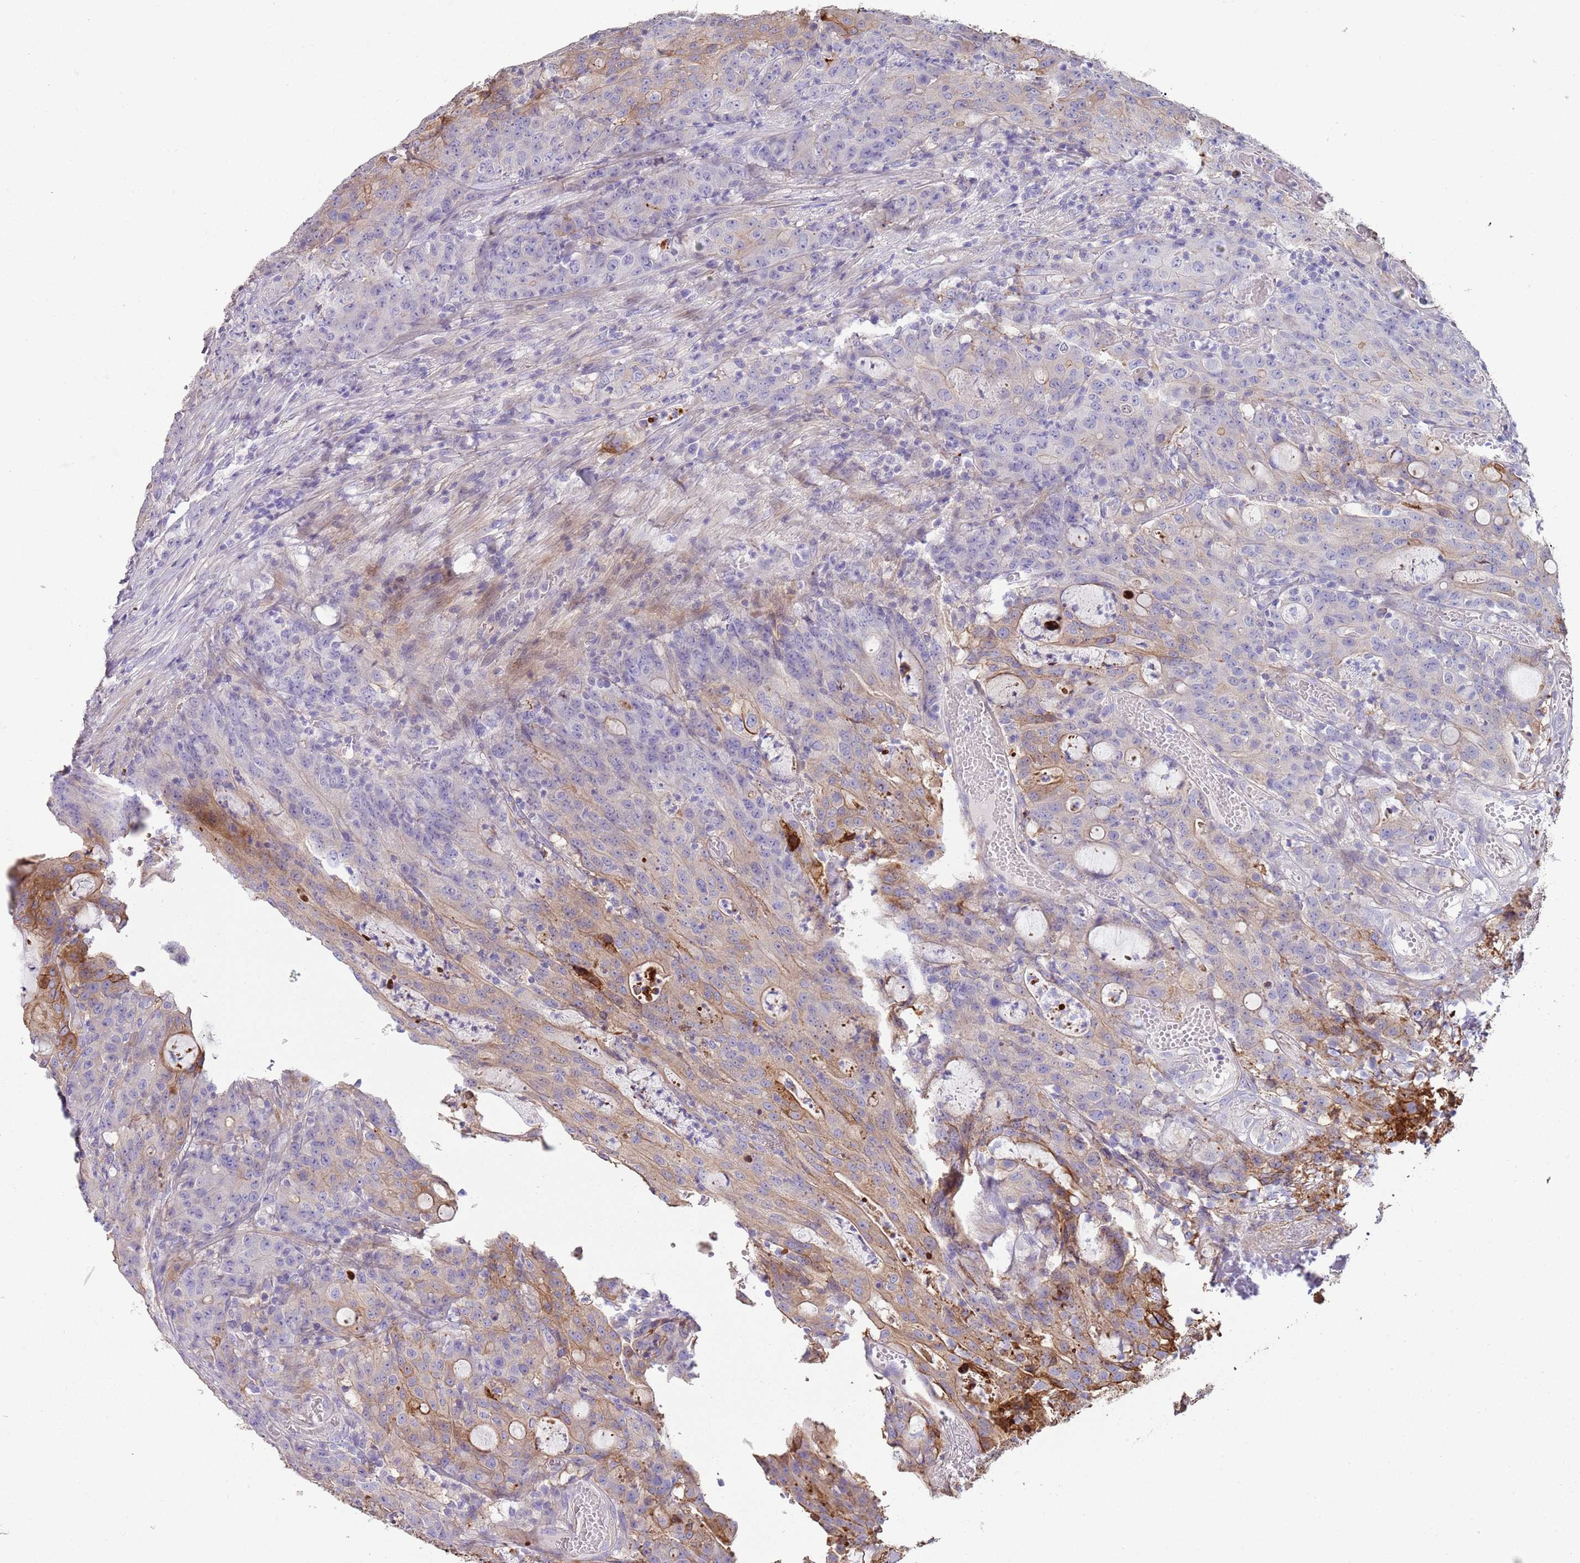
{"staining": {"intensity": "weak", "quantity": "<25%", "location": "cytoplasmic/membranous"}, "tissue": "colorectal cancer", "cell_type": "Tumor cells", "image_type": "cancer", "snomed": [{"axis": "morphology", "description": "Adenocarcinoma, NOS"}, {"axis": "topography", "description": "Colon"}], "caption": "High magnification brightfield microscopy of colorectal cancer stained with DAB (3,3'-diaminobenzidine) (brown) and counterstained with hematoxylin (blue): tumor cells show no significant staining.", "gene": "NBPF3", "patient": {"sex": "male", "age": 83}}